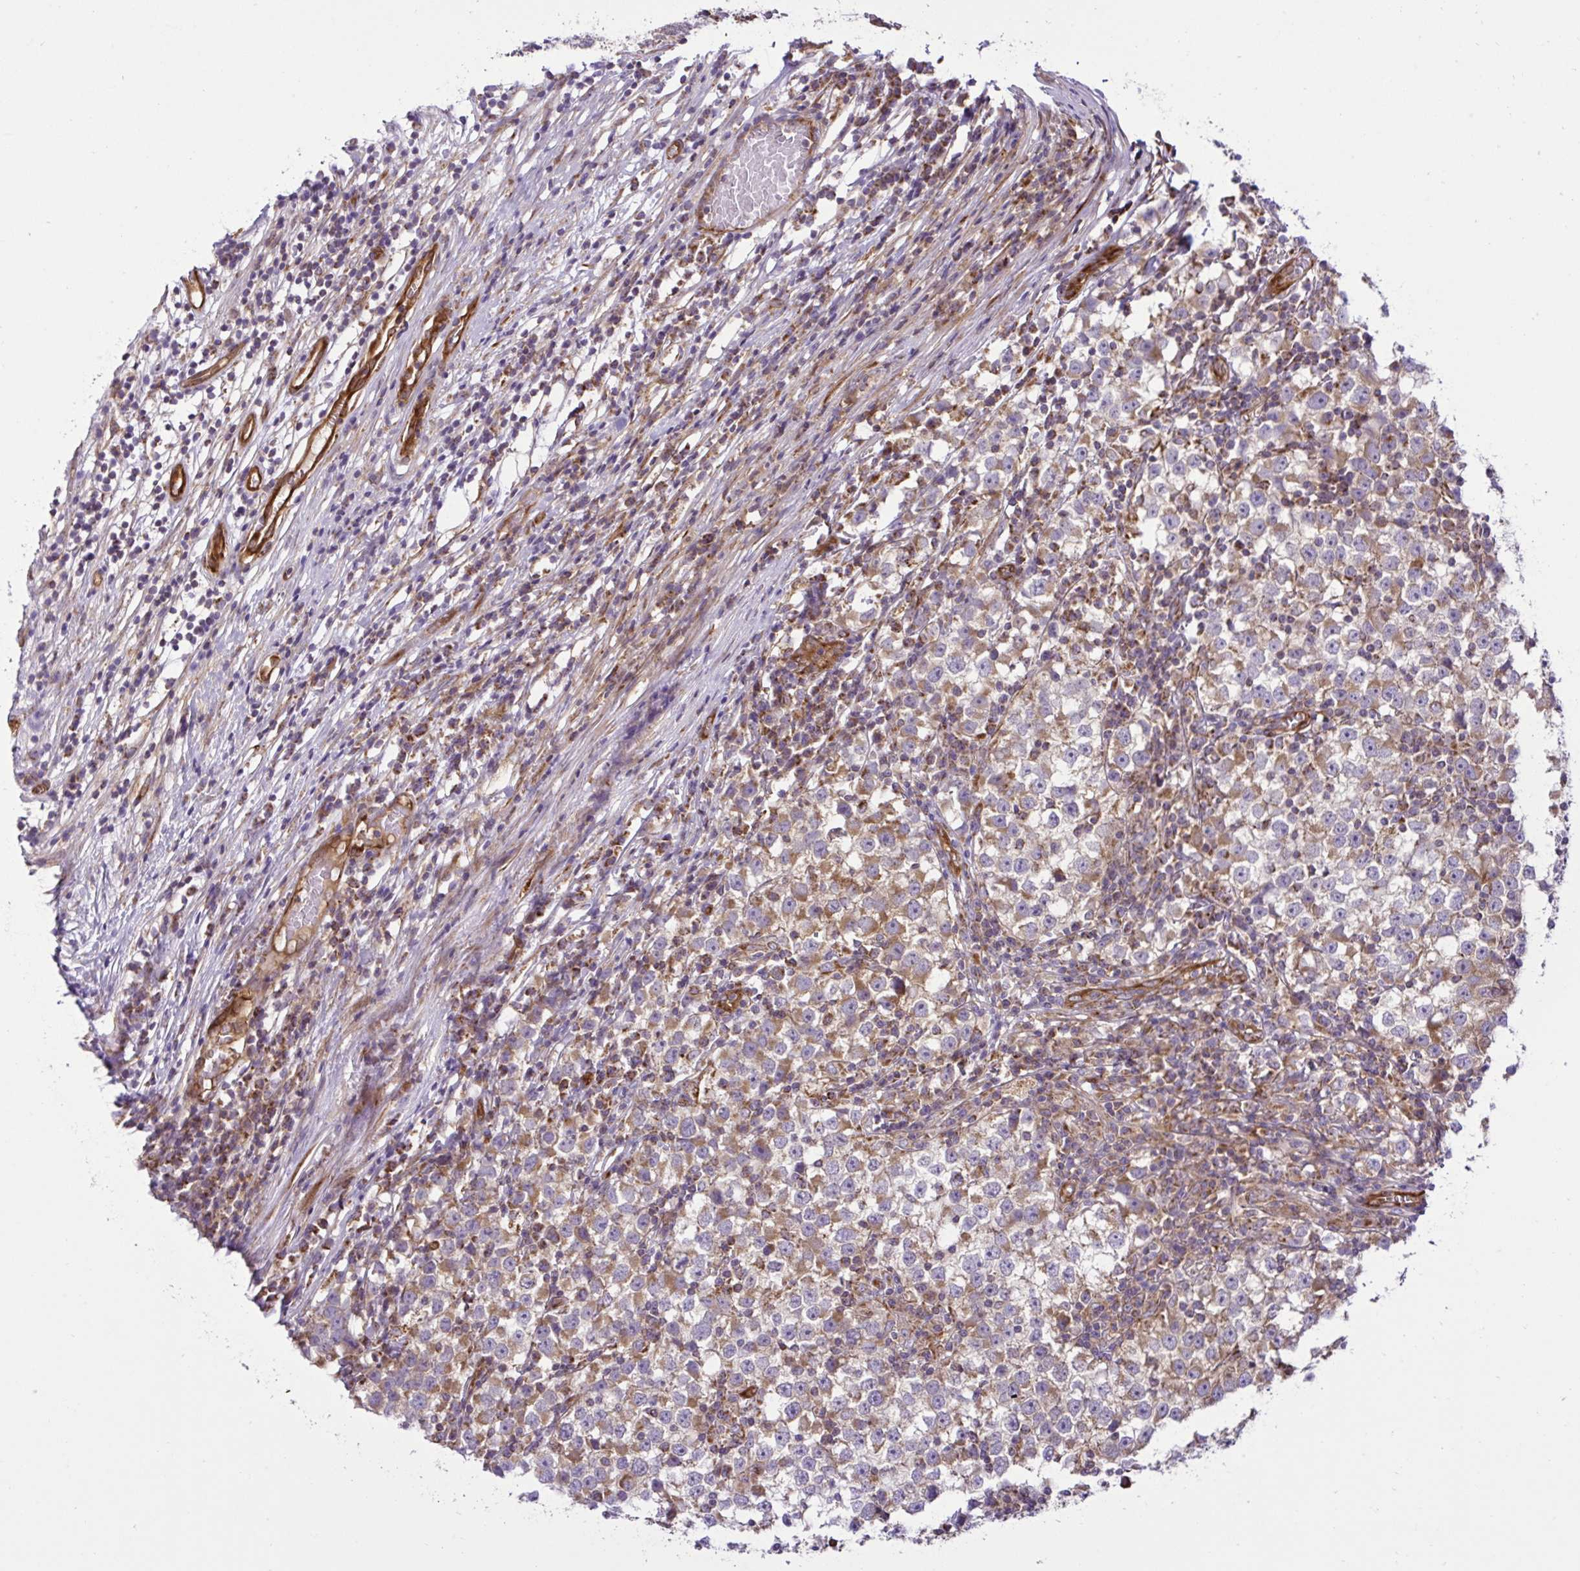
{"staining": {"intensity": "moderate", "quantity": ">75%", "location": "cytoplasmic/membranous"}, "tissue": "testis cancer", "cell_type": "Tumor cells", "image_type": "cancer", "snomed": [{"axis": "morphology", "description": "Seminoma, NOS"}, {"axis": "topography", "description": "Testis"}], "caption": "An immunohistochemistry (IHC) image of tumor tissue is shown. Protein staining in brown labels moderate cytoplasmic/membranous positivity in testis seminoma within tumor cells. The staining was performed using DAB (3,3'-diaminobenzidine), with brown indicating positive protein expression. Nuclei are stained blue with hematoxylin.", "gene": "LIMS1", "patient": {"sex": "male", "age": 65}}